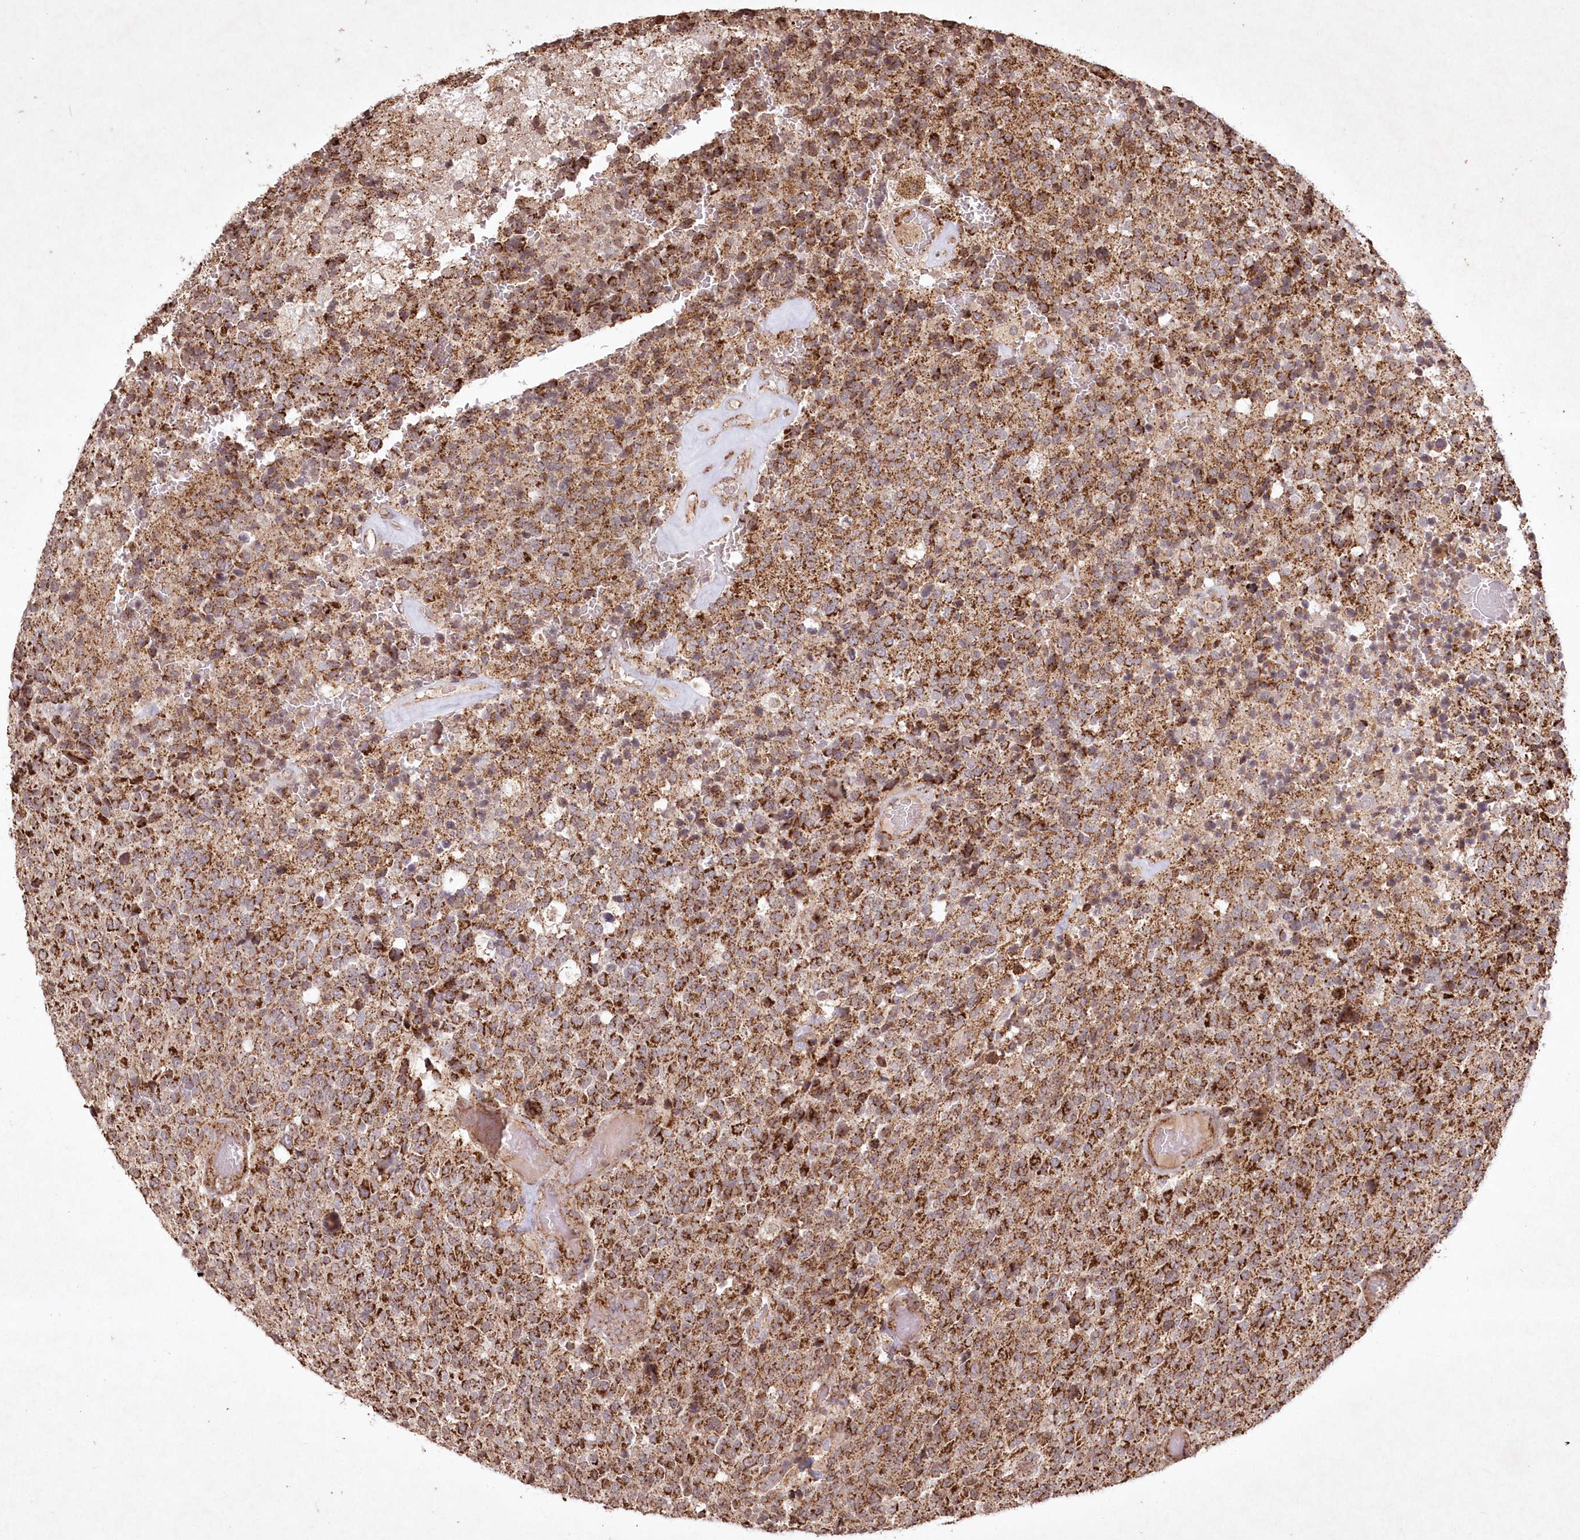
{"staining": {"intensity": "strong", "quantity": ">75%", "location": "cytoplasmic/membranous"}, "tissue": "glioma", "cell_type": "Tumor cells", "image_type": "cancer", "snomed": [{"axis": "morphology", "description": "Glioma, malignant, High grade"}, {"axis": "topography", "description": "pancreas cauda"}], "caption": "Malignant high-grade glioma was stained to show a protein in brown. There is high levels of strong cytoplasmic/membranous expression in about >75% of tumor cells. (DAB (3,3'-diaminobenzidine) IHC, brown staining for protein, blue staining for nuclei).", "gene": "LRPPRC", "patient": {"sex": "male", "age": 60}}